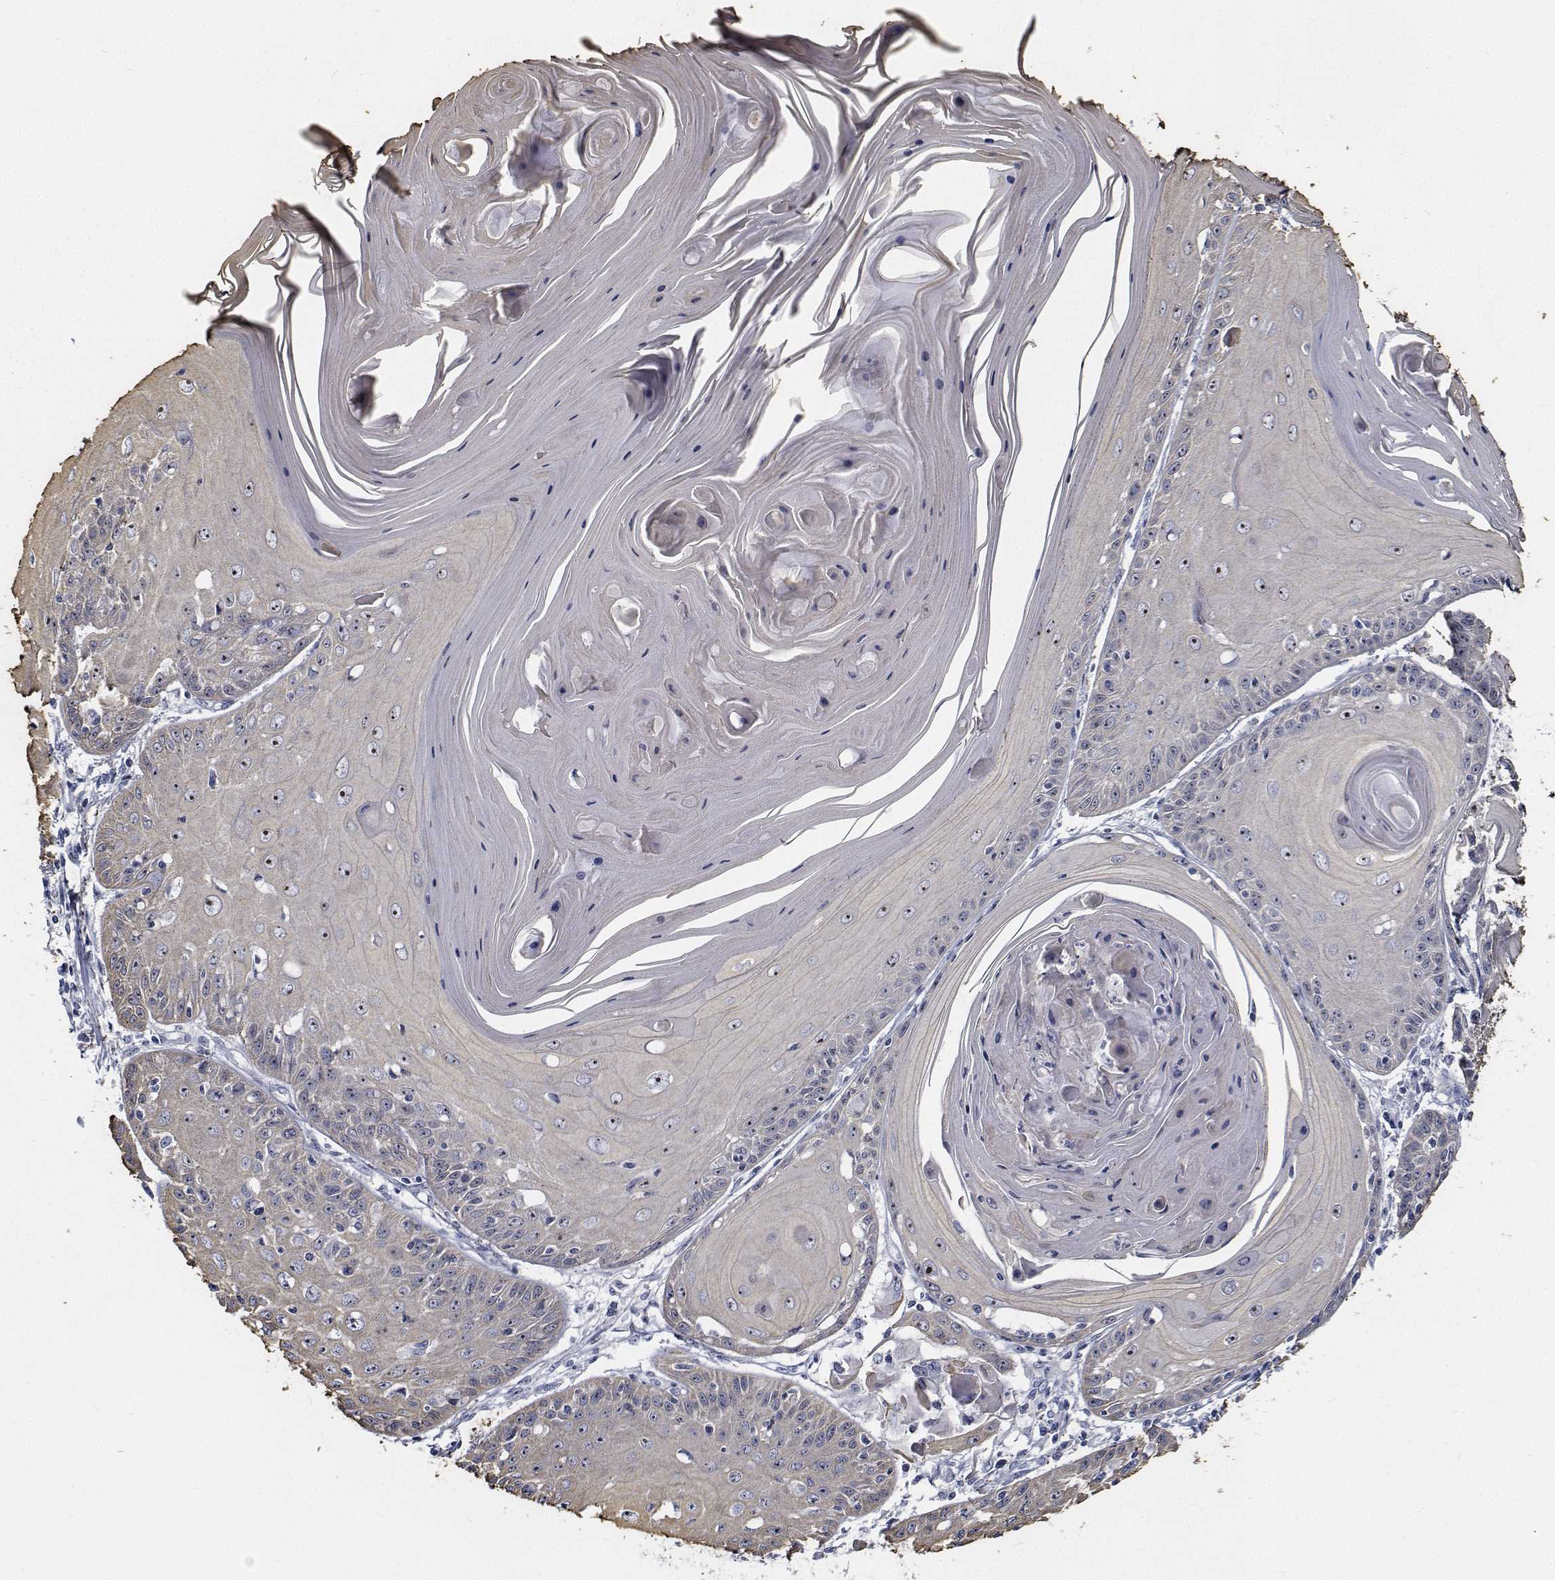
{"staining": {"intensity": "moderate", "quantity": "25%-75%", "location": "nuclear"}, "tissue": "skin cancer", "cell_type": "Tumor cells", "image_type": "cancer", "snomed": [{"axis": "morphology", "description": "Squamous cell carcinoma, NOS"}, {"axis": "topography", "description": "Skin"}, {"axis": "topography", "description": "Vulva"}], "caption": "An image showing moderate nuclear staining in approximately 25%-75% of tumor cells in skin cancer (squamous cell carcinoma), as visualized by brown immunohistochemical staining.", "gene": "NVL", "patient": {"sex": "female", "age": 85}}